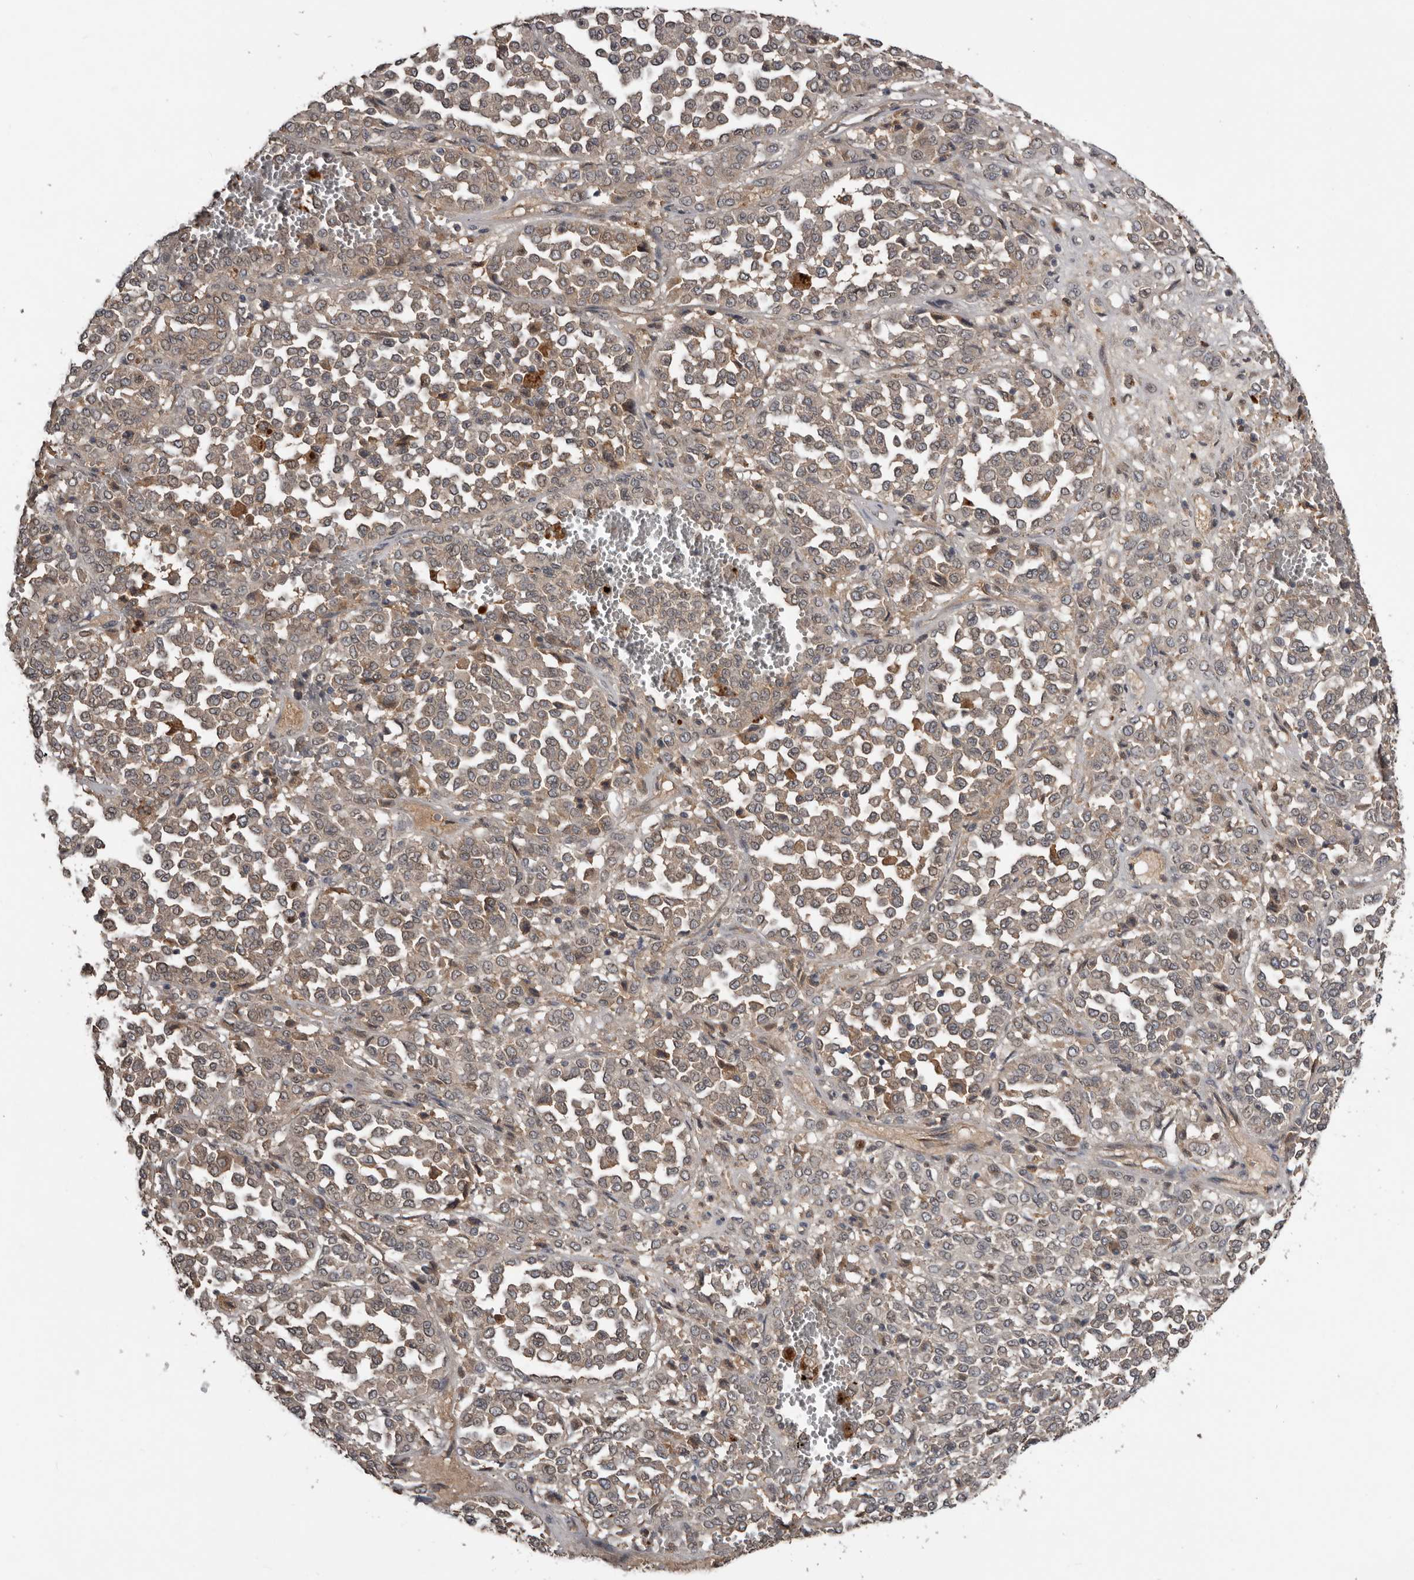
{"staining": {"intensity": "weak", "quantity": "25%-75%", "location": "cytoplasmic/membranous"}, "tissue": "melanoma", "cell_type": "Tumor cells", "image_type": "cancer", "snomed": [{"axis": "morphology", "description": "Malignant melanoma, Metastatic site"}, {"axis": "topography", "description": "Pancreas"}], "caption": "Immunohistochemistry (IHC) histopathology image of neoplastic tissue: malignant melanoma (metastatic site) stained using IHC displays low levels of weak protein expression localized specifically in the cytoplasmic/membranous of tumor cells, appearing as a cytoplasmic/membranous brown color.", "gene": "NMUR1", "patient": {"sex": "female", "age": 30}}